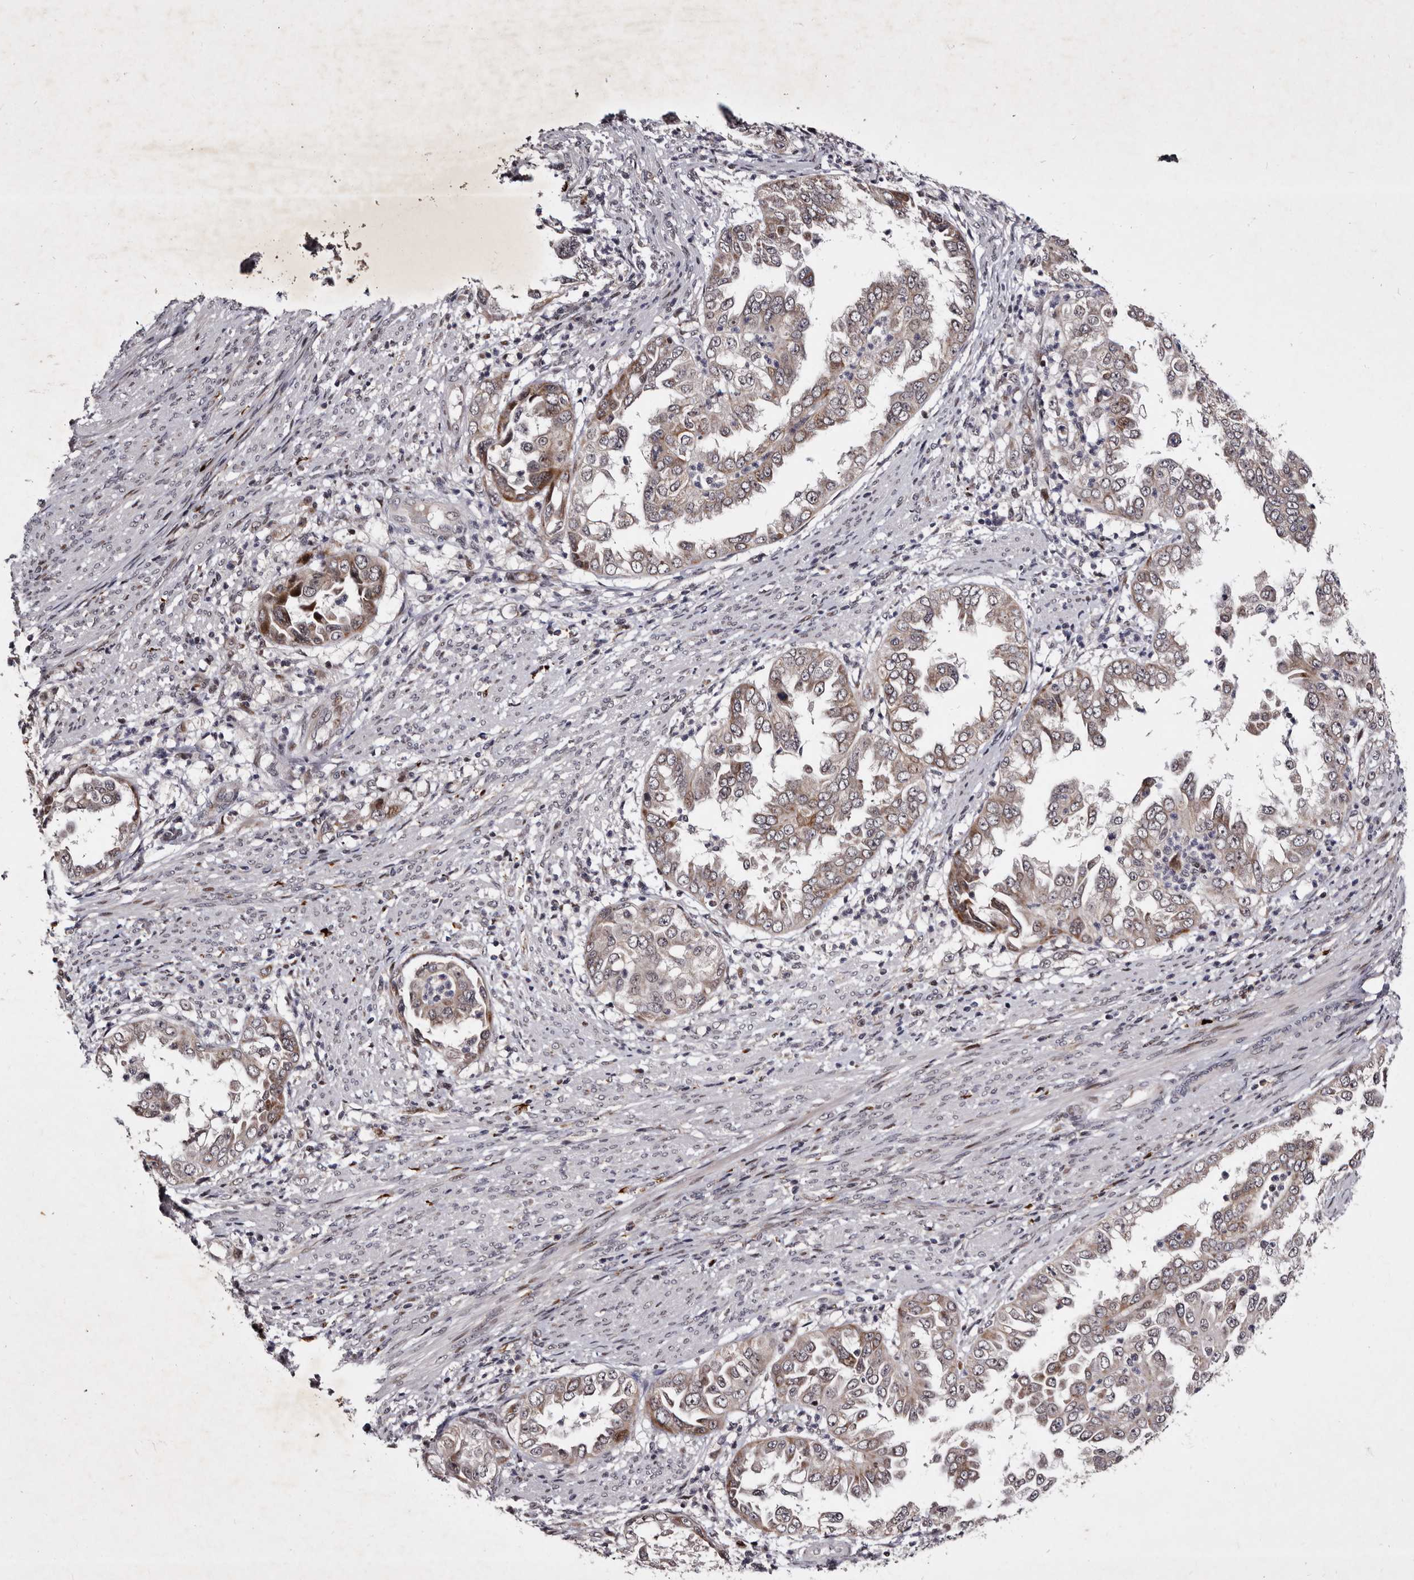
{"staining": {"intensity": "weak", "quantity": "<25%", "location": "cytoplasmic/membranous"}, "tissue": "endometrial cancer", "cell_type": "Tumor cells", "image_type": "cancer", "snomed": [{"axis": "morphology", "description": "Adenocarcinoma, NOS"}, {"axis": "topography", "description": "Endometrium"}], "caption": "Protein analysis of adenocarcinoma (endometrial) demonstrates no significant positivity in tumor cells. (DAB (3,3'-diaminobenzidine) immunohistochemistry with hematoxylin counter stain).", "gene": "TNKS", "patient": {"sex": "female", "age": 85}}